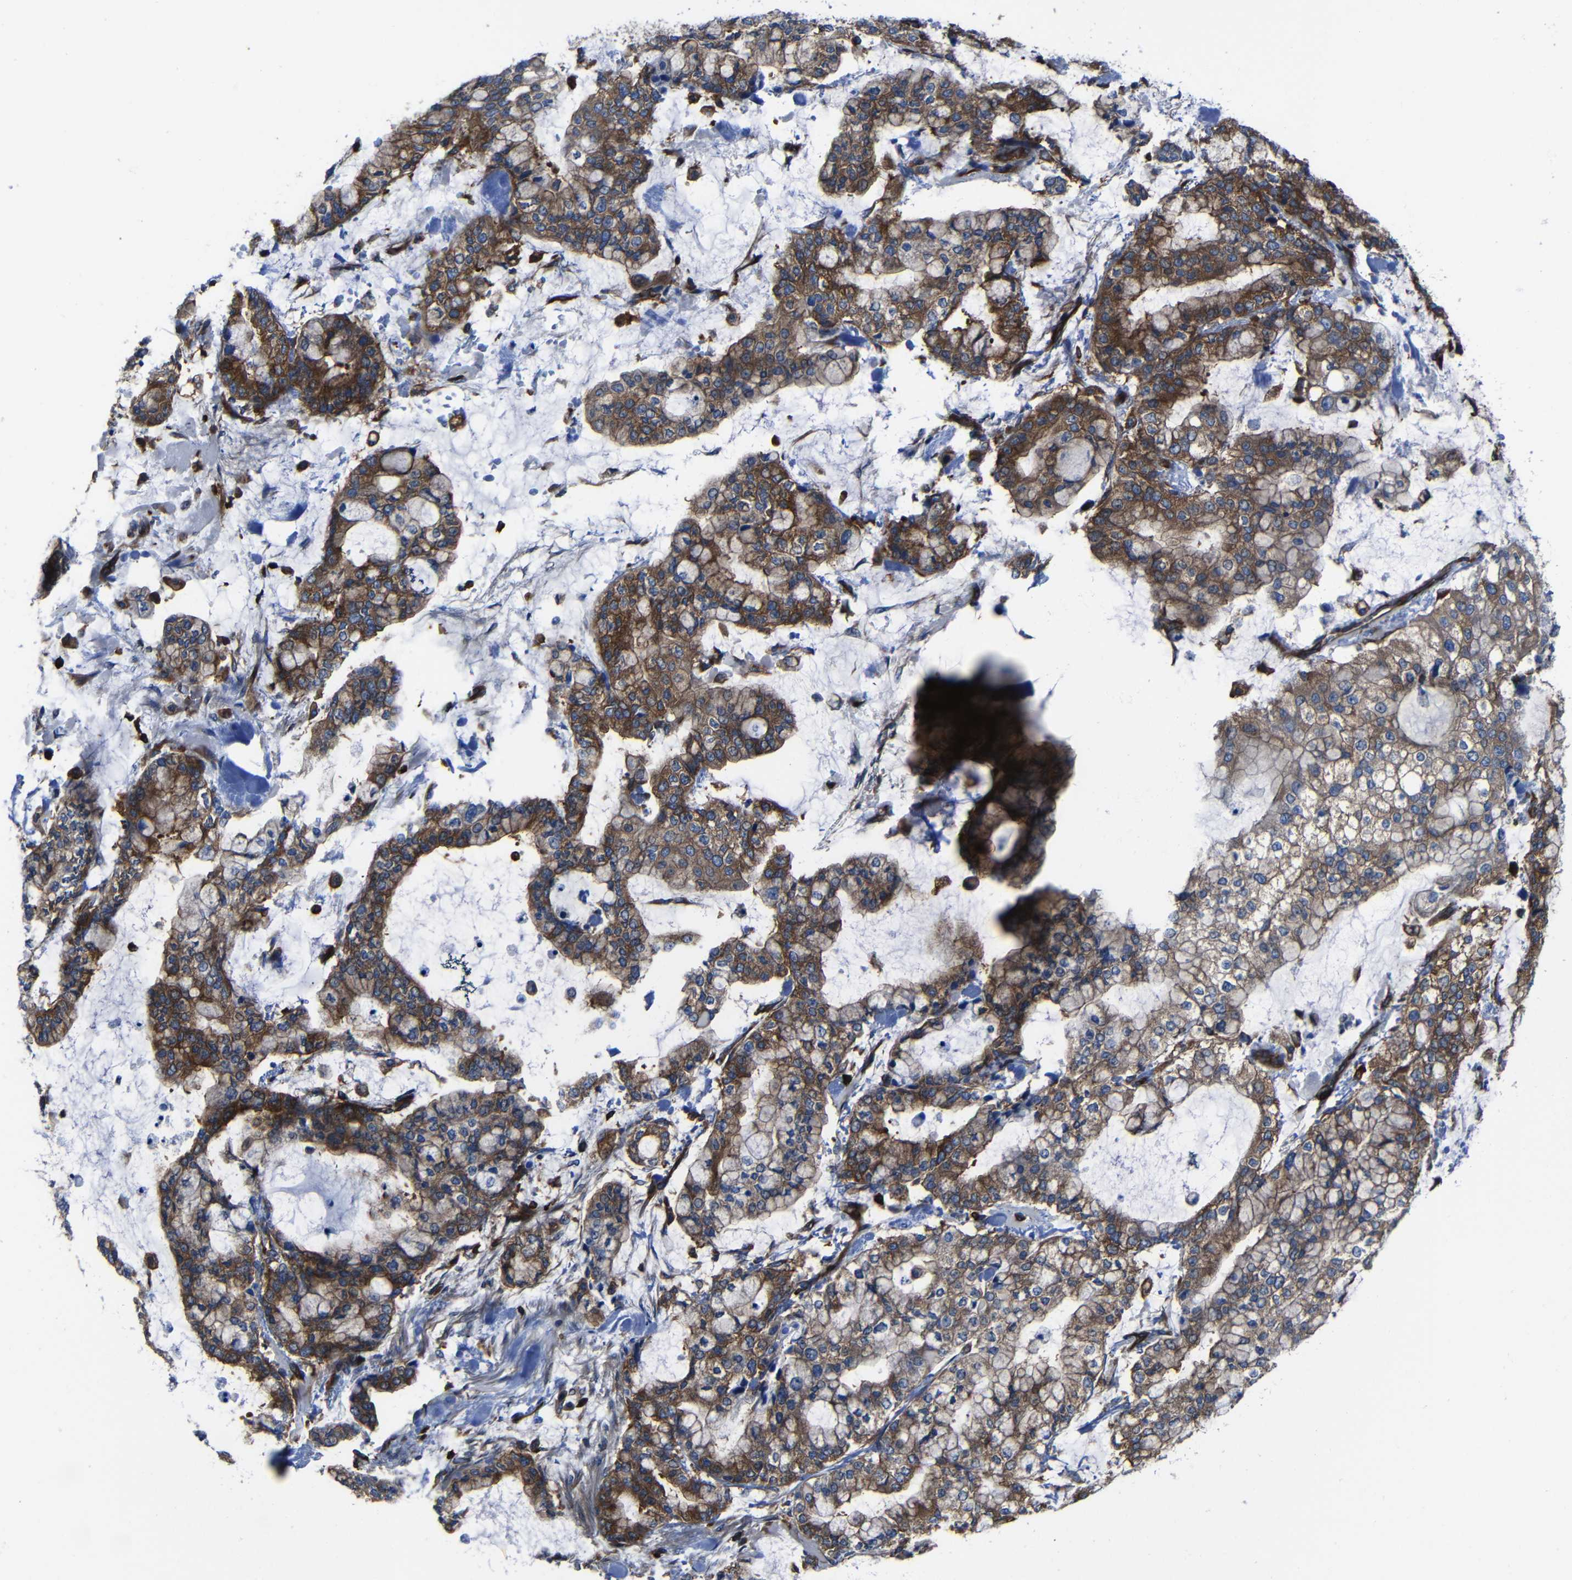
{"staining": {"intensity": "strong", "quantity": ">75%", "location": "cytoplasmic/membranous"}, "tissue": "stomach cancer", "cell_type": "Tumor cells", "image_type": "cancer", "snomed": [{"axis": "morphology", "description": "Normal tissue, NOS"}, {"axis": "morphology", "description": "Adenocarcinoma, NOS"}, {"axis": "topography", "description": "Stomach, upper"}, {"axis": "topography", "description": "Stomach"}], "caption": "Immunohistochemistry micrograph of human adenocarcinoma (stomach) stained for a protein (brown), which displays high levels of strong cytoplasmic/membranous expression in approximately >75% of tumor cells.", "gene": "ARHGEF1", "patient": {"sex": "male", "age": 76}}